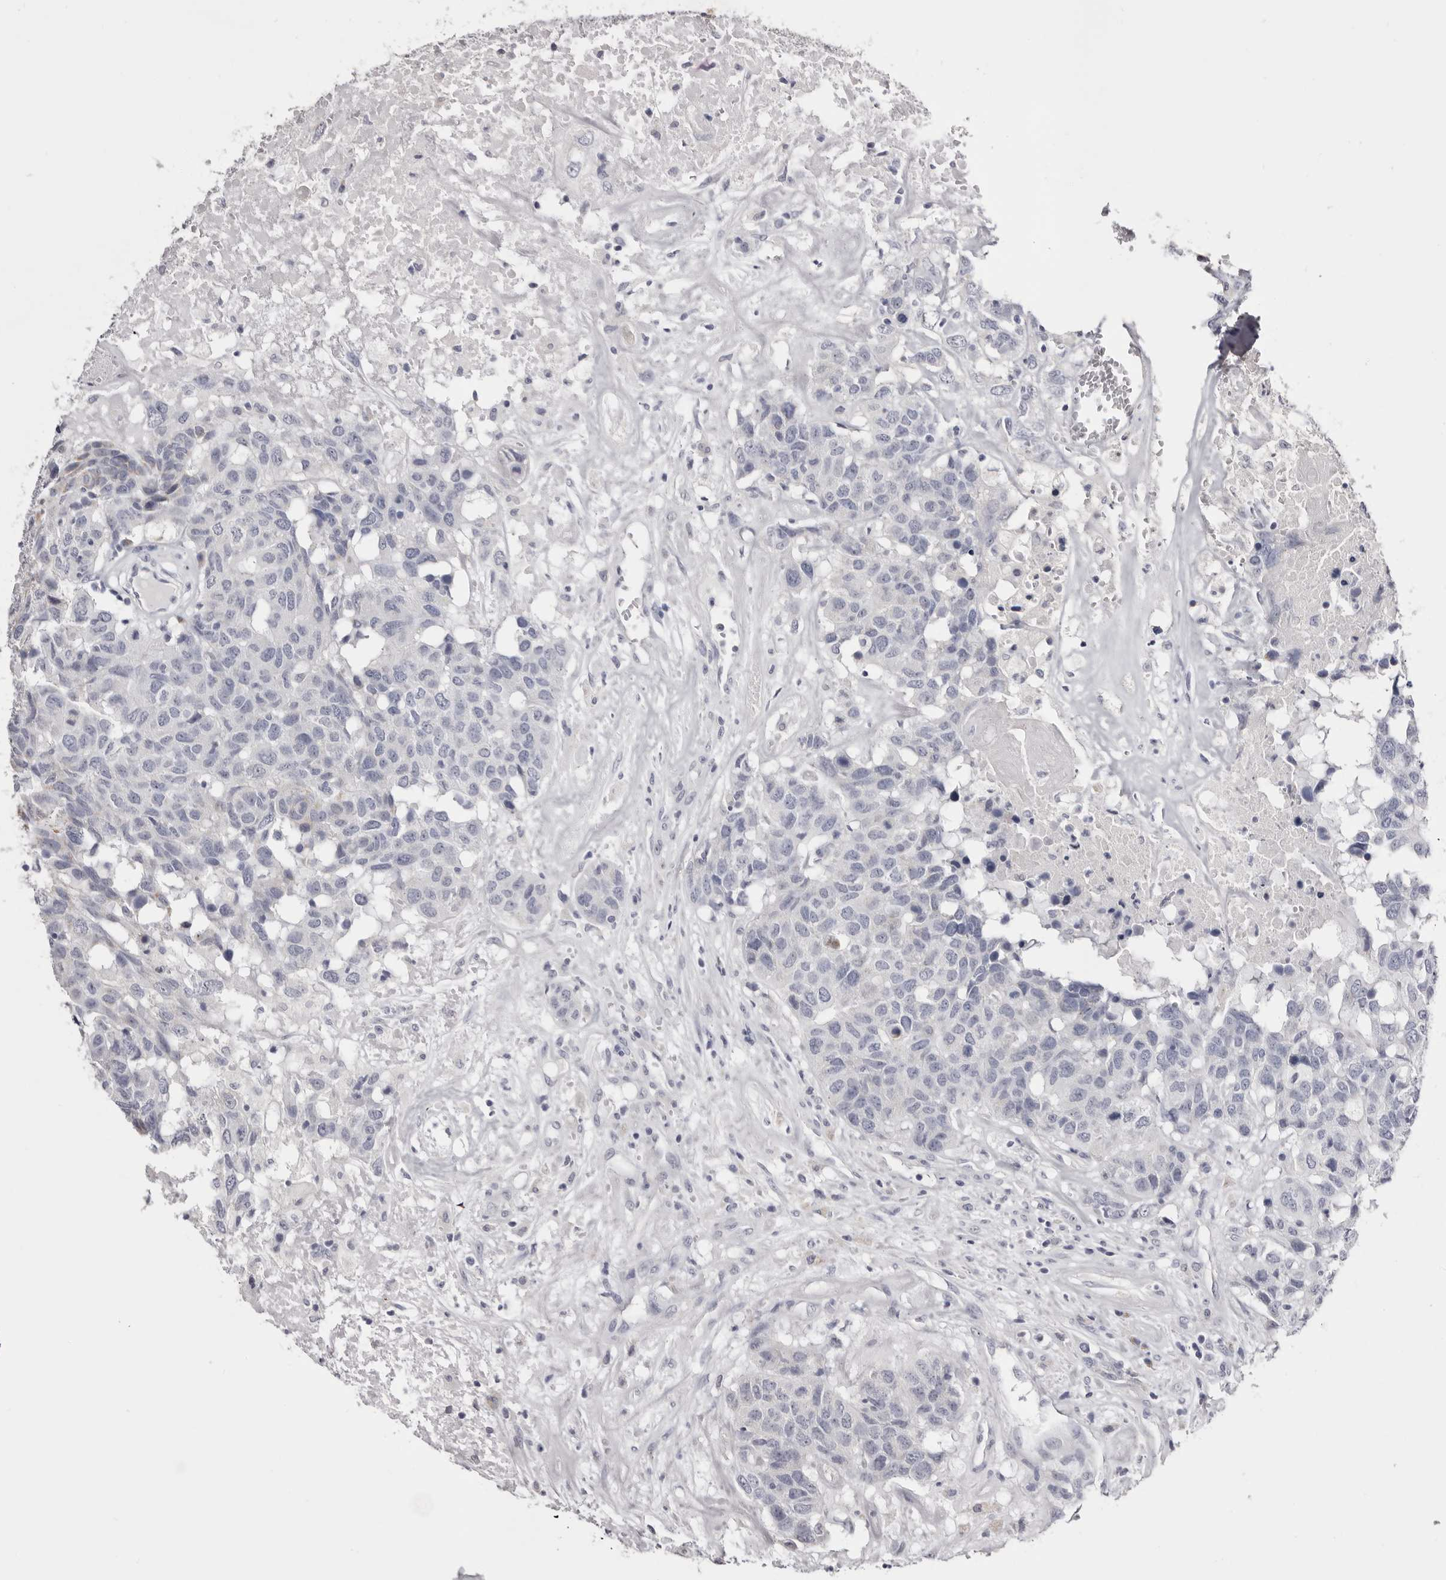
{"staining": {"intensity": "negative", "quantity": "none", "location": "none"}, "tissue": "head and neck cancer", "cell_type": "Tumor cells", "image_type": "cancer", "snomed": [{"axis": "morphology", "description": "Squamous cell carcinoma, NOS"}, {"axis": "topography", "description": "Head-Neck"}], "caption": "IHC image of head and neck cancer (squamous cell carcinoma) stained for a protein (brown), which exhibits no positivity in tumor cells.", "gene": "CASQ1", "patient": {"sex": "male", "age": 66}}